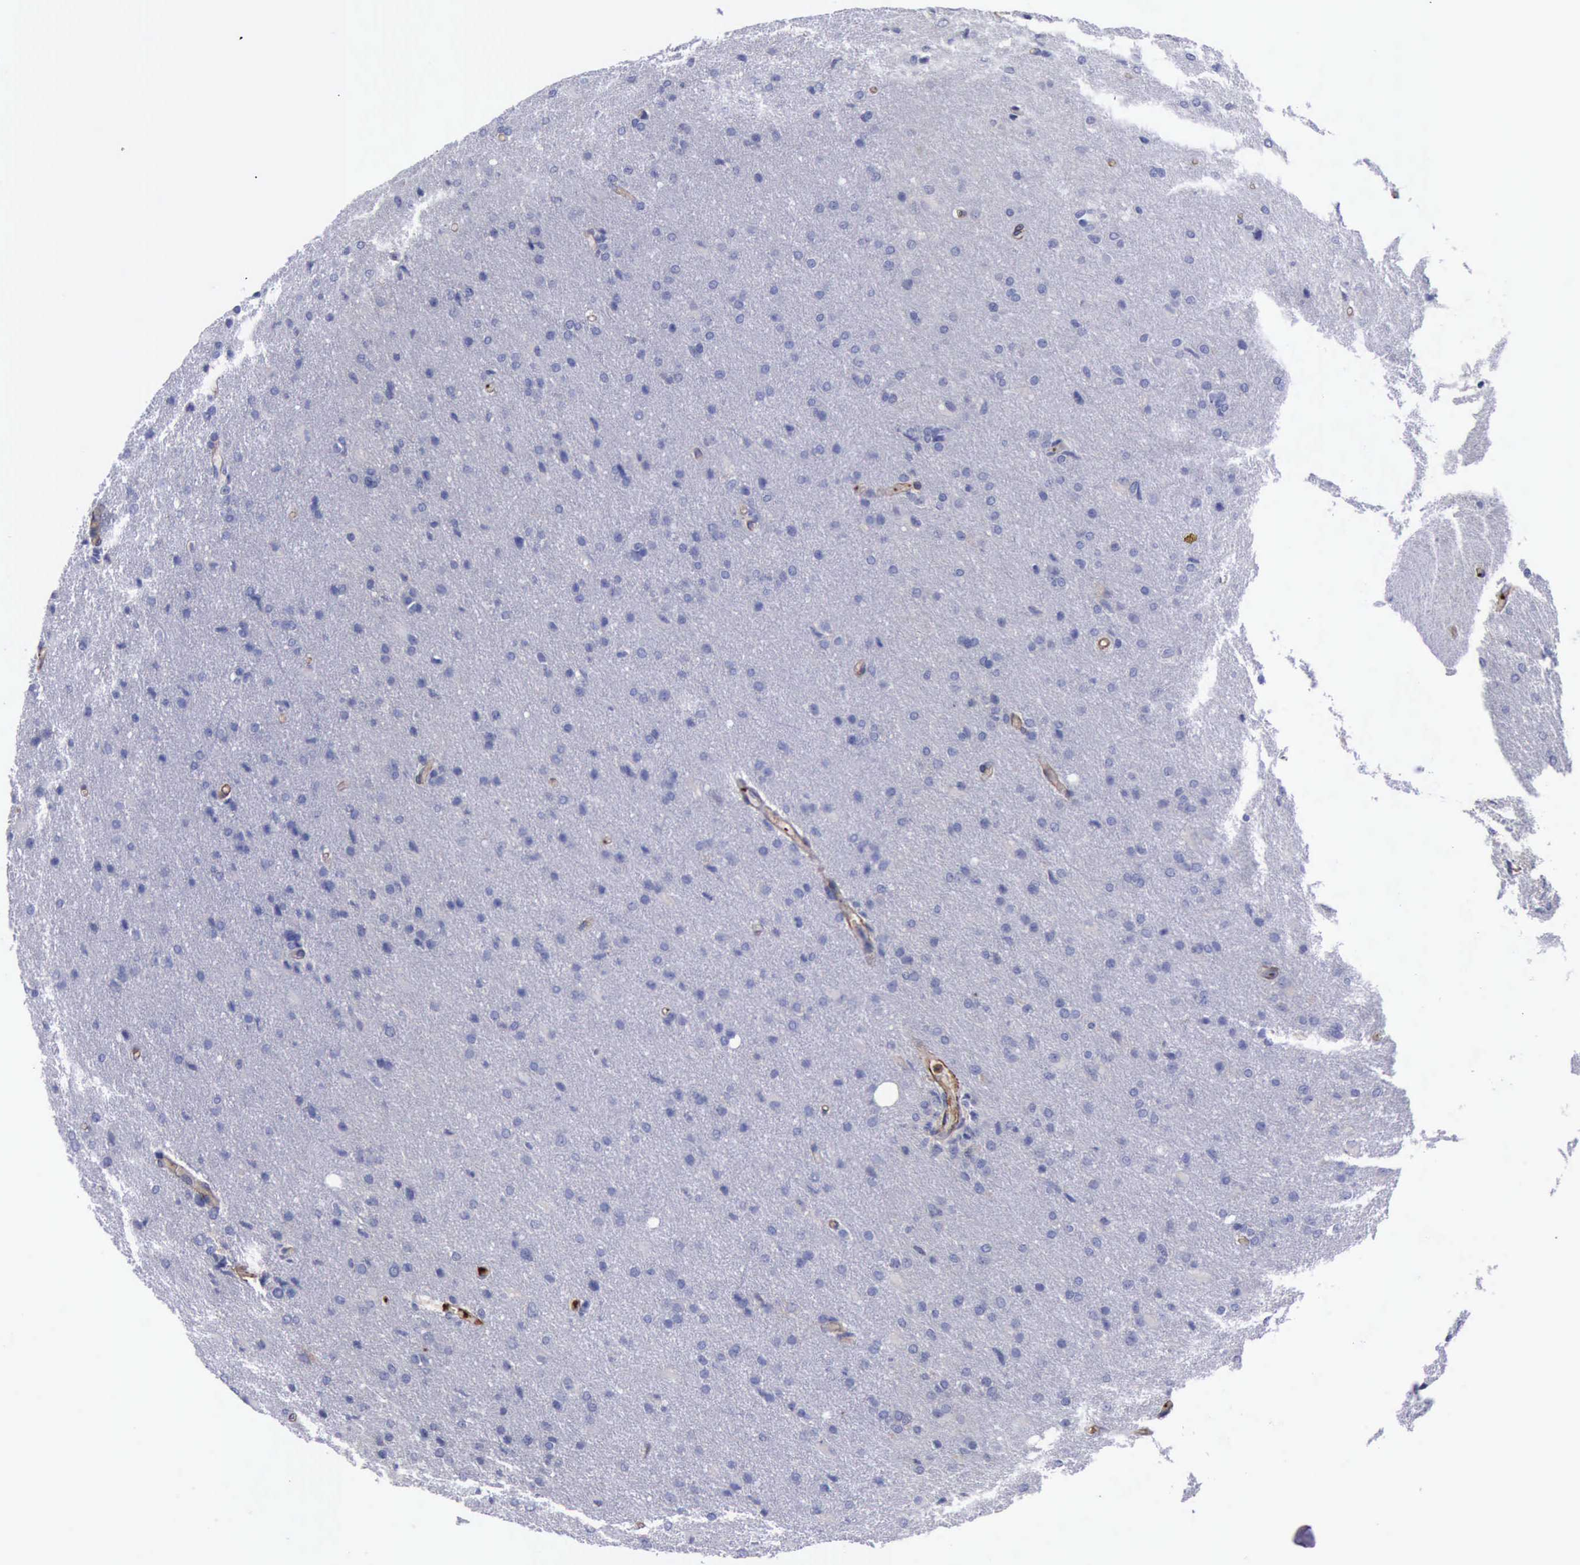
{"staining": {"intensity": "negative", "quantity": "none", "location": "none"}, "tissue": "glioma", "cell_type": "Tumor cells", "image_type": "cancer", "snomed": [{"axis": "morphology", "description": "Glioma, malignant, High grade"}, {"axis": "topography", "description": "Brain"}], "caption": "High power microscopy histopathology image of an IHC photomicrograph of glioma, revealing no significant staining in tumor cells.", "gene": "FLNA", "patient": {"sex": "male", "age": 68}}